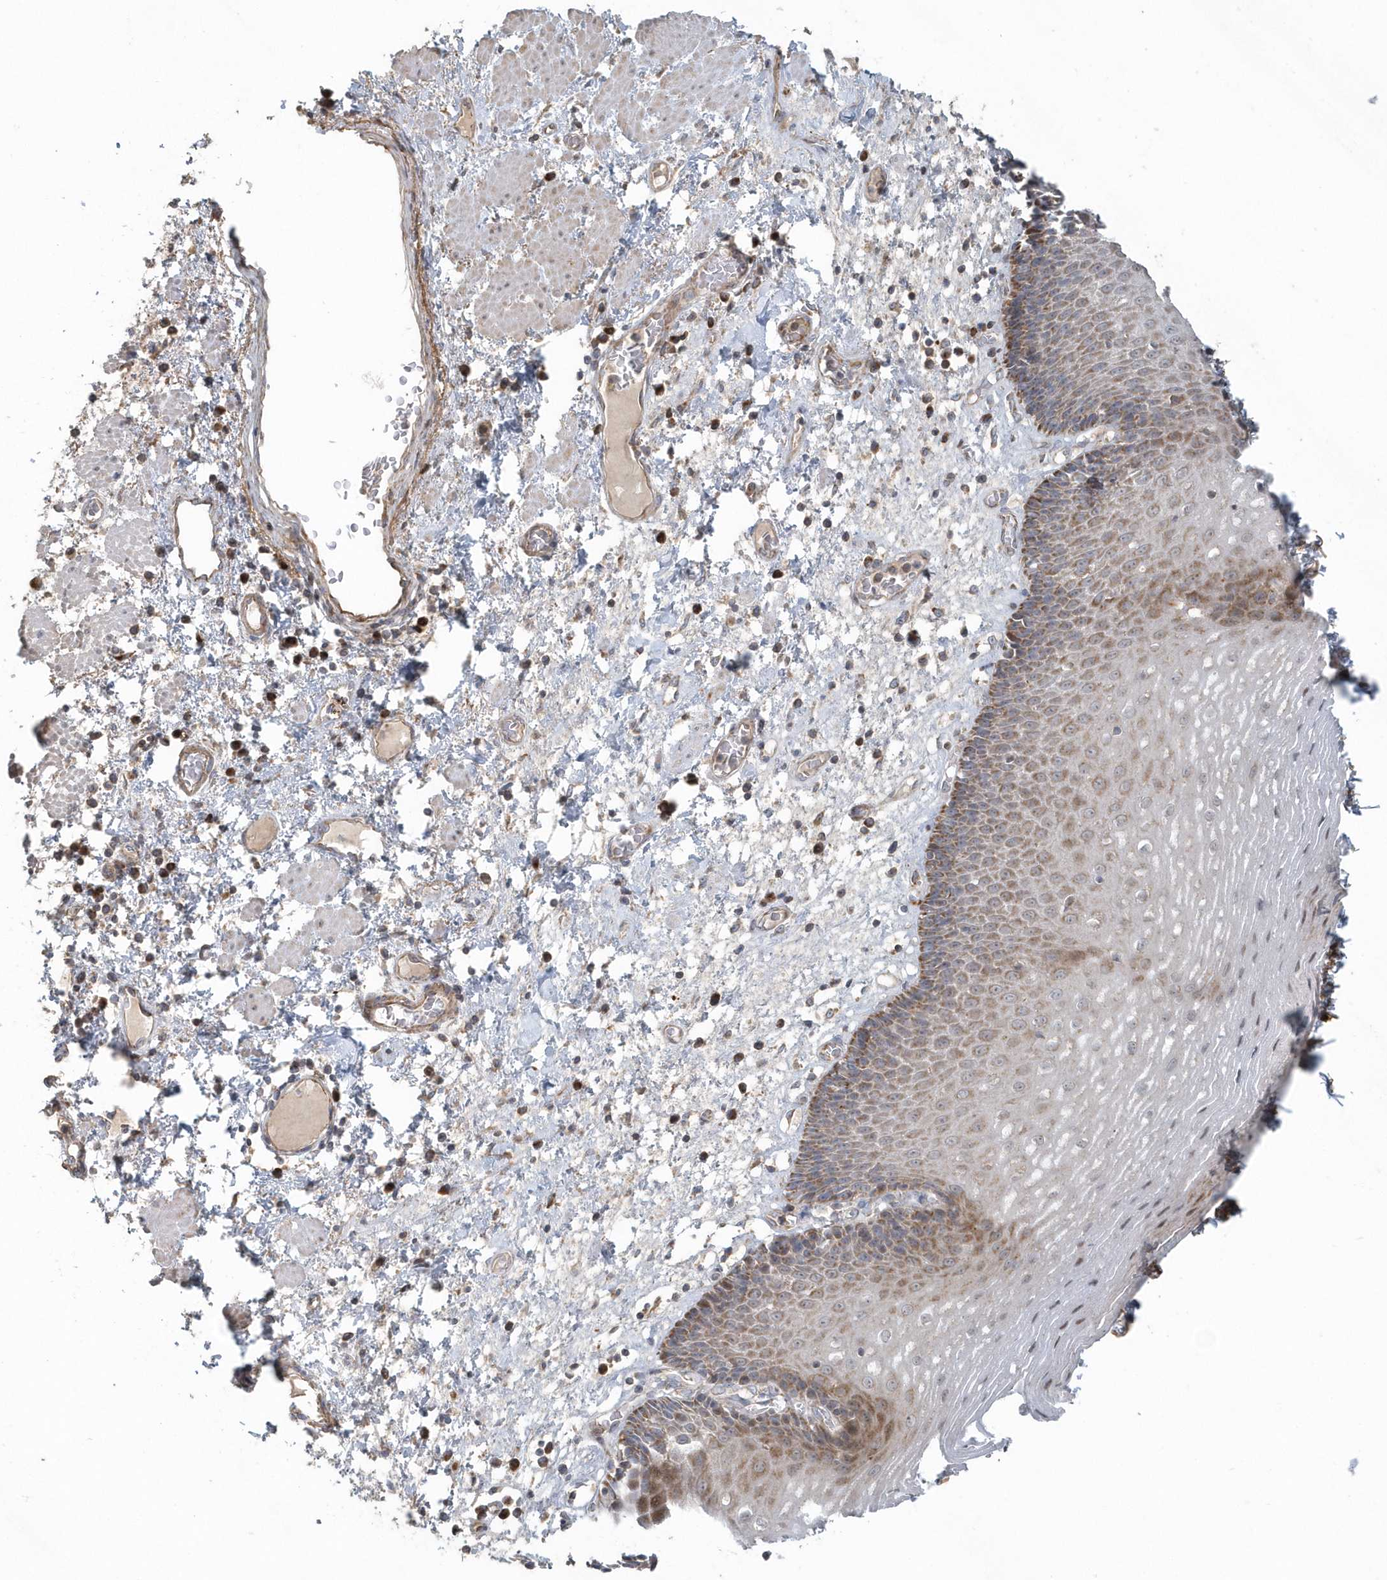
{"staining": {"intensity": "moderate", "quantity": "25%-75%", "location": "cytoplasmic/membranous,nuclear"}, "tissue": "esophagus", "cell_type": "Squamous epithelial cells", "image_type": "normal", "snomed": [{"axis": "morphology", "description": "Normal tissue, NOS"}, {"axis": "morphology", "description": "Adenocarcinoma, NOS"}, {"axis": "topography", "description": "Esophagus"}], "caption": "Immunohistochemistry (IHC) of unremarkable esophagus exhibits medium levels of moderate cytoplasmic/membranous,nuclear expression in approximately 25%-75% of squamous epithelial cells.", "gene": "MMUT", "patient": {"sex": "male", "age": 62}}